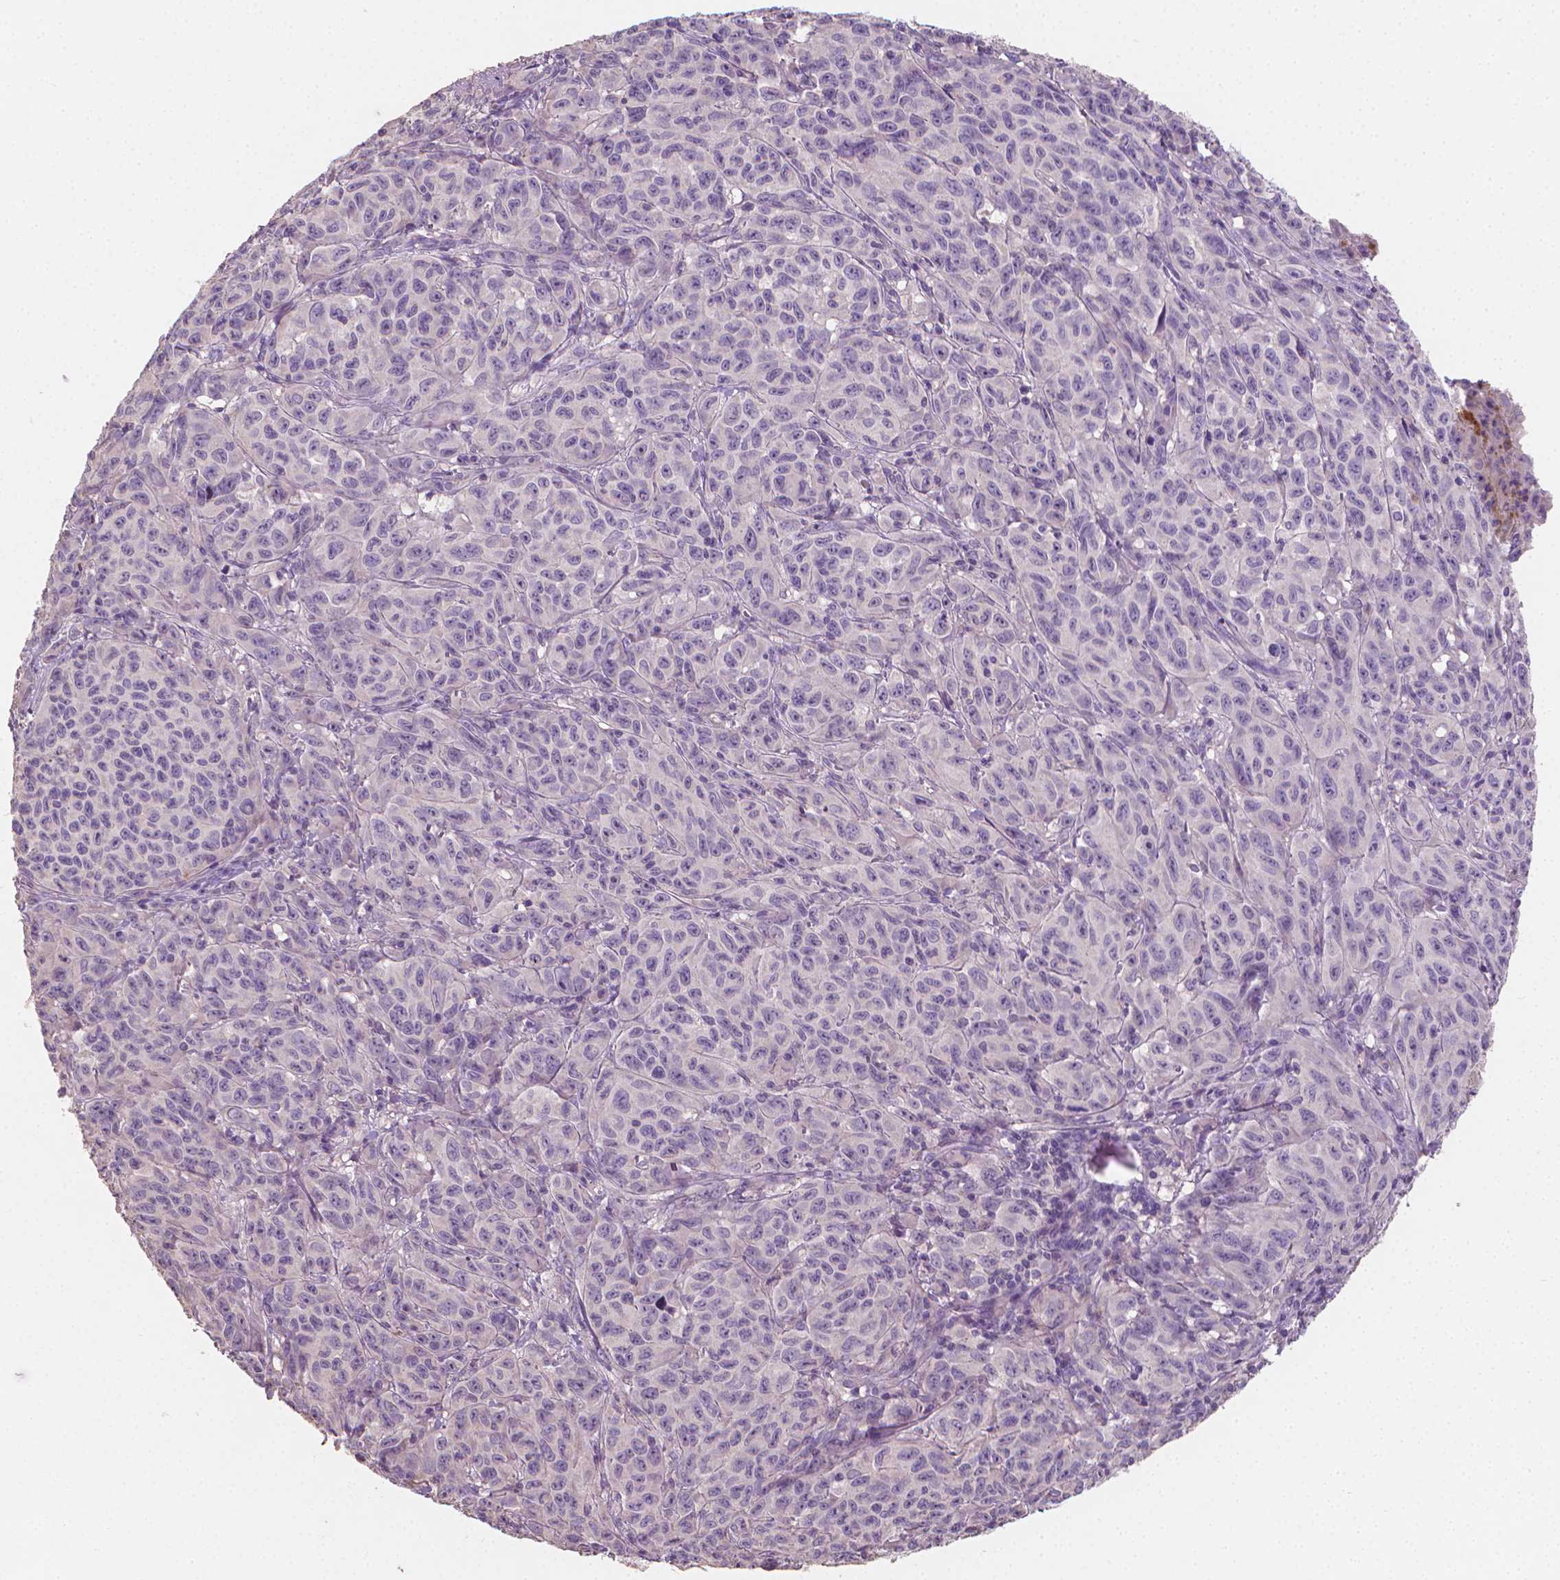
{"staining": {"intensity": "negative", "quantity": "none", "location": "none"}, "tissue": "melanoma", "cell_type": "Tumor cells", "image_type": "cancer", "snomed": [{"axis": "morphology", "description": "Malignant melanoma, NOS"}, {"axis": "topography", "description": "Vulva, labia, clitoris and Bartholin´s gland, NO"}], "caption": "Photomicrograph shows no protein positivity in tumor cells of malignant melanoma tissue.", "gene": "CATIP", "patient": {"sex": "female", "age": 75}}